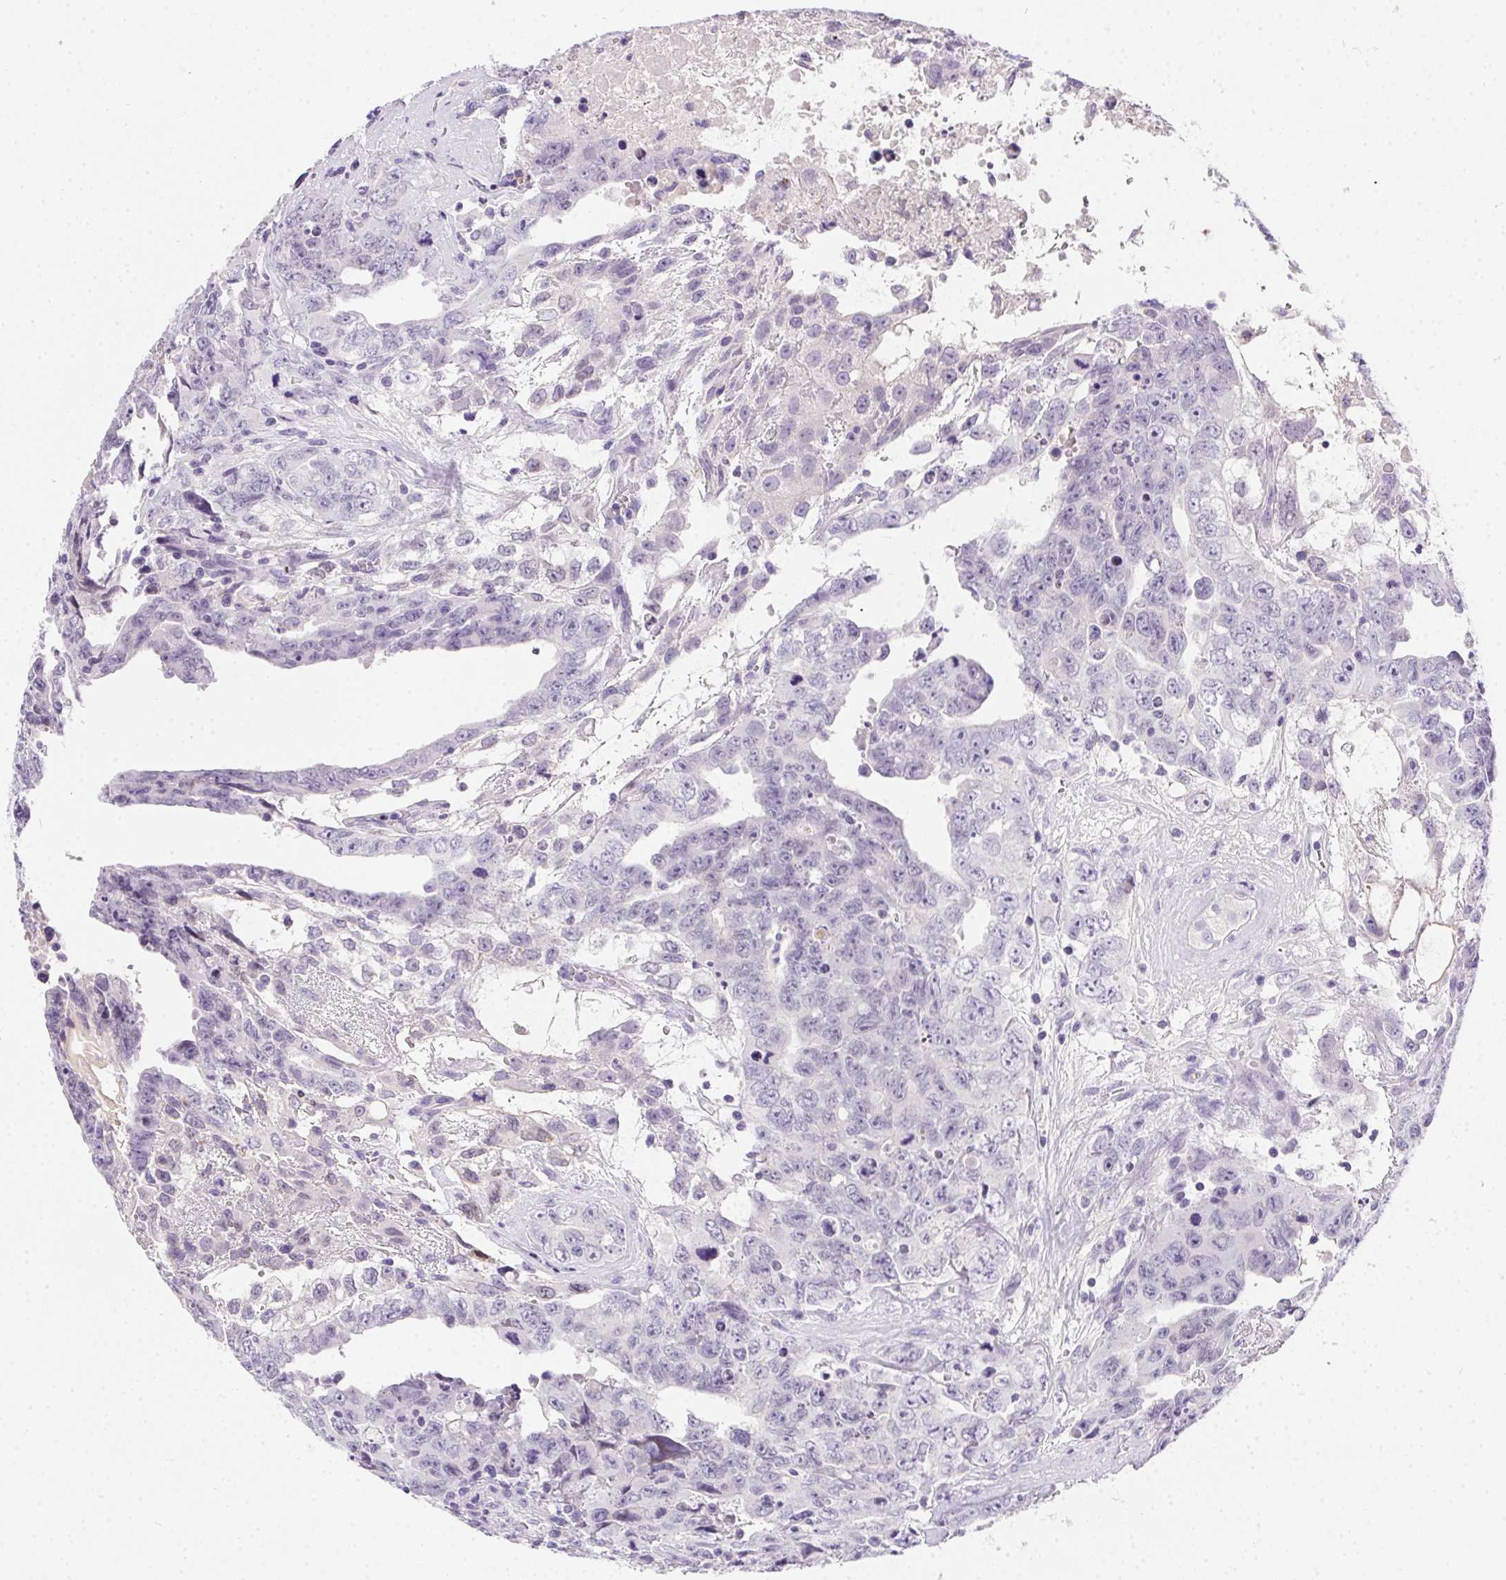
{"staining": {"intensity": "negative", "quantity": "none", "location": "none"}, "tissue": "testis cancer", "cell_type": "Tumor cells", "image_type": "cancer", "snomed": [{"axis": "morphology", "description": "Carcinoma, Embryonal, NOS"}, {"axis": "topography", "description": "Testis"}], "caption": "This is a photomicrograph of immunohistochemistry staining of testis cancer (embryonal carcinoma), which shows no positivity in tumor cells.", "gene": "SSTR4", "patient": {"sex": "male", "age": 24}}